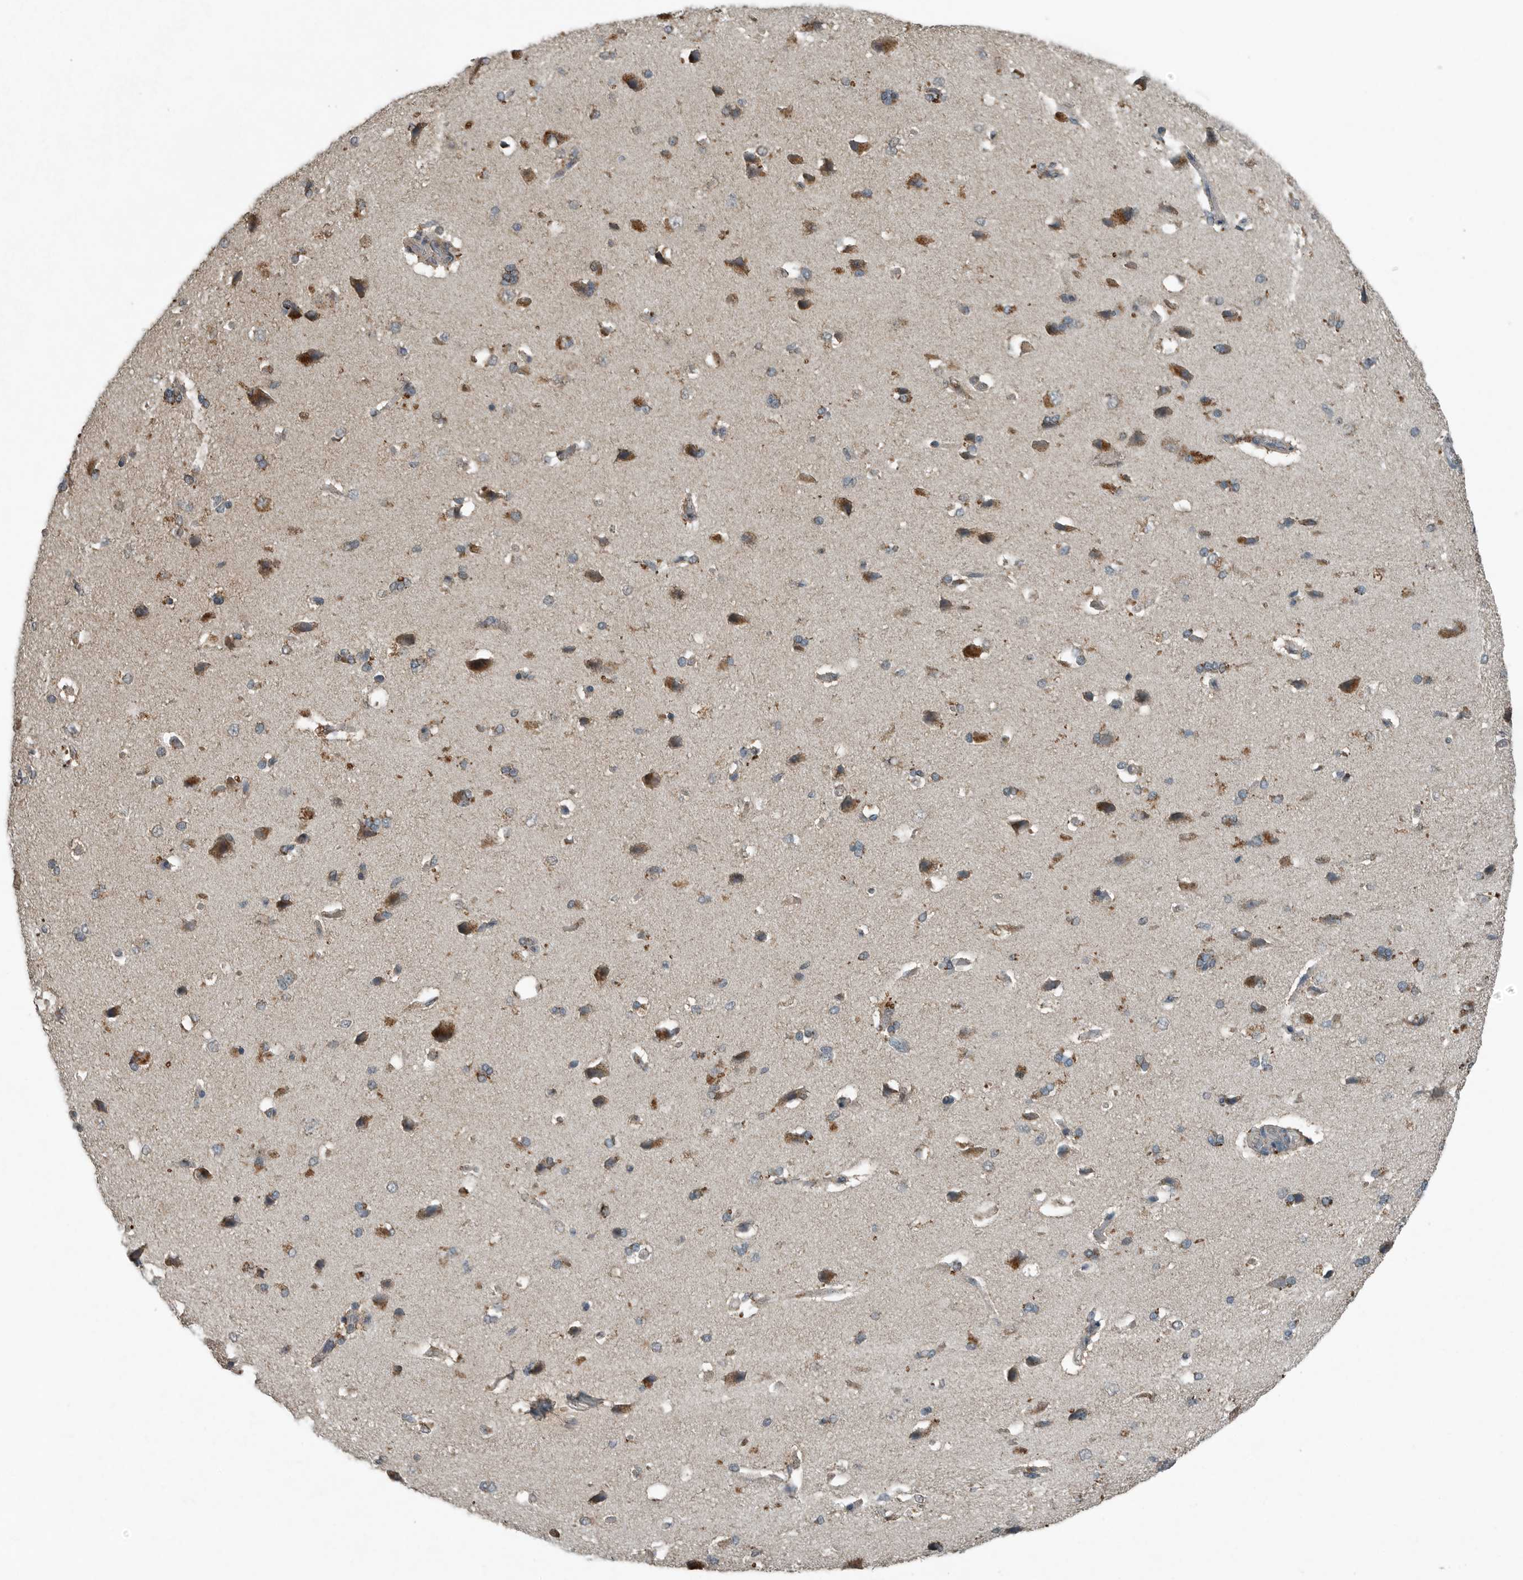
{"staining": {"intensity": "negative", "quantity": "none", "location": "none"}, "tissue": "cerebral cortex", "cell_type": "Endothelial cells", "image_type": "normal", "snomed": [{"axis": "morphology", "description": "Normal tissue, NOS"}, {"axis": "topography", "description": "Cerebral cortex"}], "caption": "Protein analysis of benign cerebral cortex exhibits no significant positivity in endothelial cells. (Immunohistochemistry (ihc), brightfield microscopy, high magnification).", "gene": "IL6ST", "patient": {"sex": "male", "age": 62}}